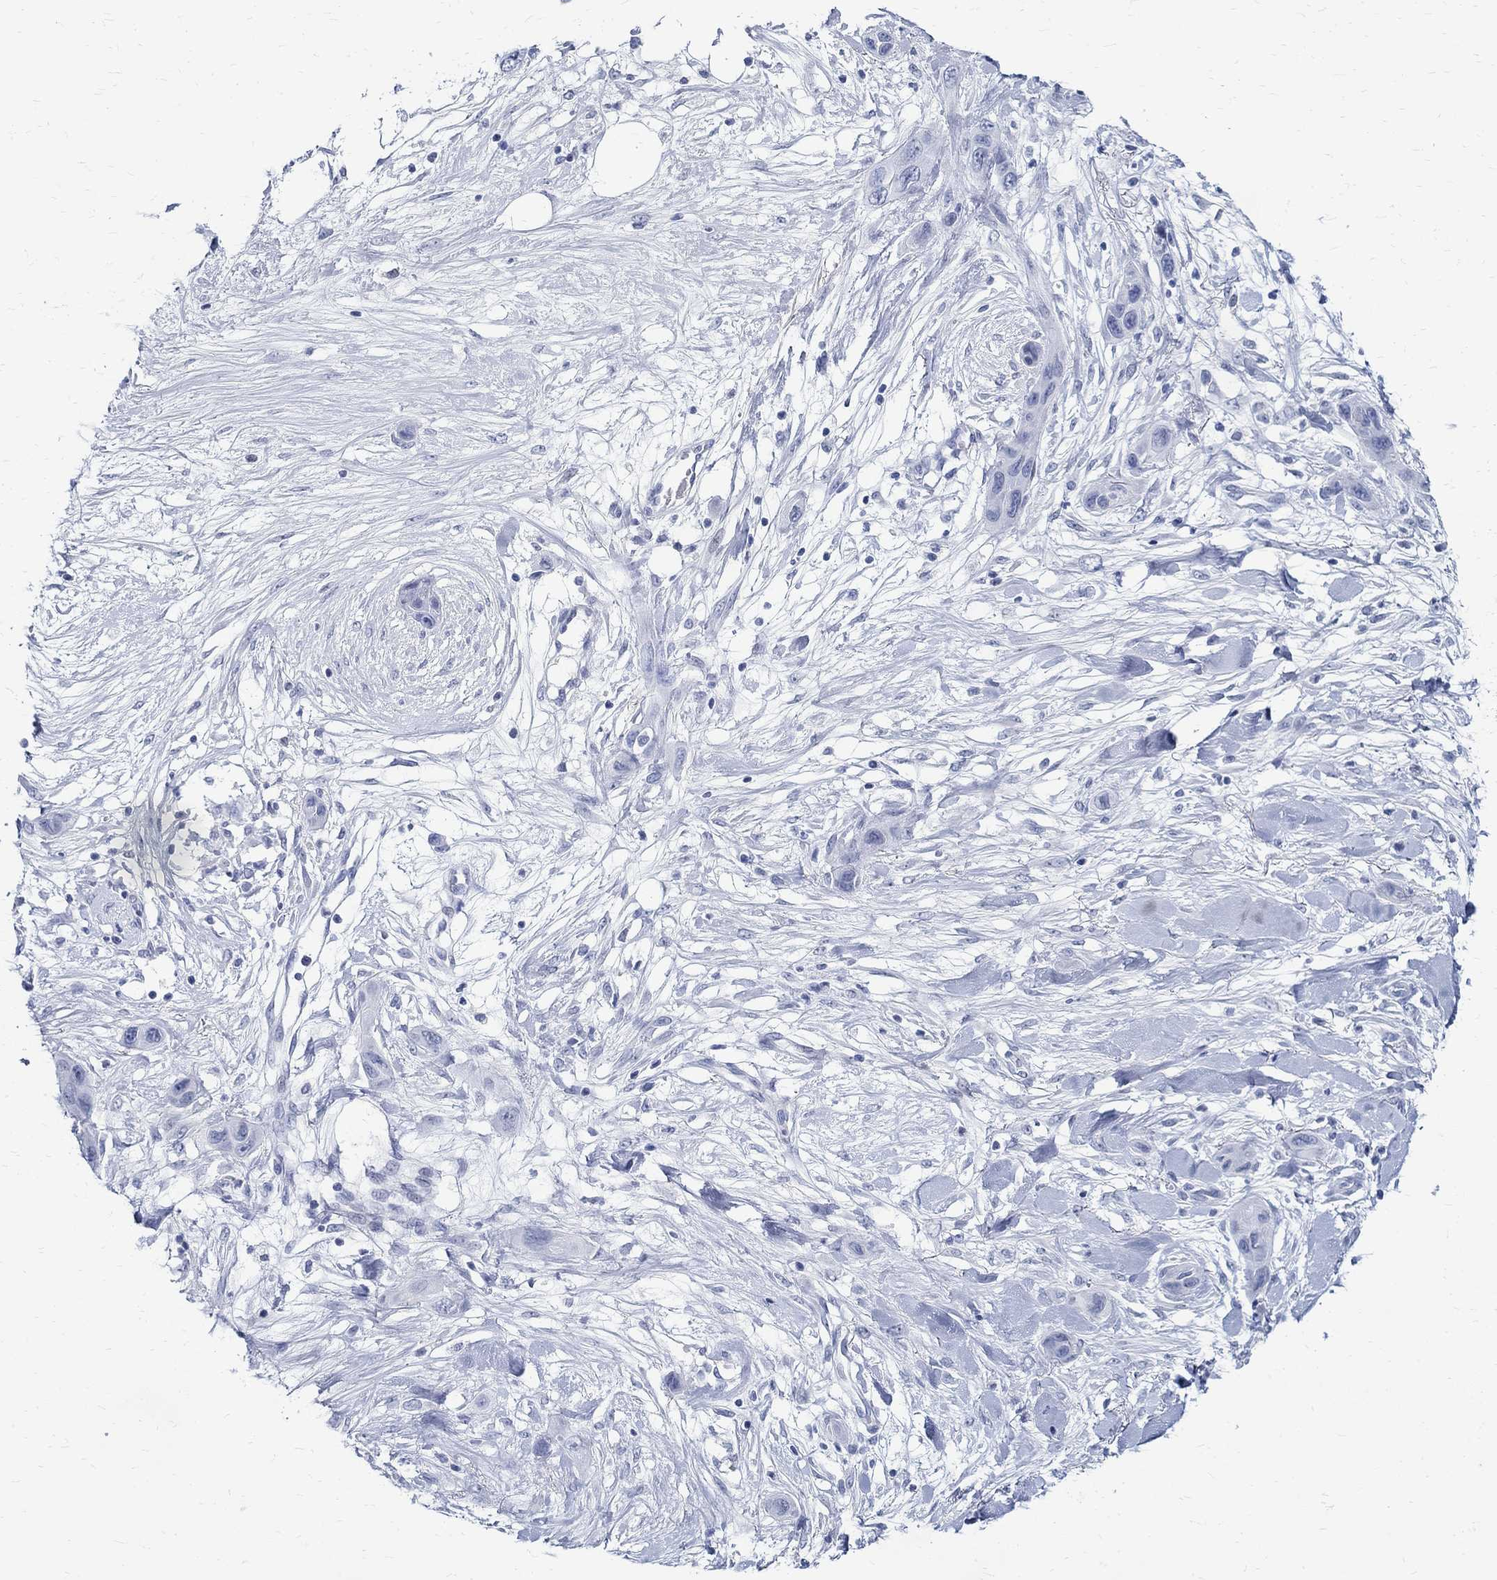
{"staining": {"intensity": "negative", "quantity": "none", "location": "none"}, "tissue": "skin cancer", "cell_type": "Tumor cells", "image_type": "cancer", "snomed": [{"axis": "morphology", "description": "Squamous cell carcinoma, NOS"}, {"axis": "topography", "description": "Skin"}], "caption": "A histopathology image of skin squamous cell carcinoma stained for a protein exhibits no brown staining in tumor cells.", "gene": "BSPRY", "patient": {"sex": "male", "age": 79}}